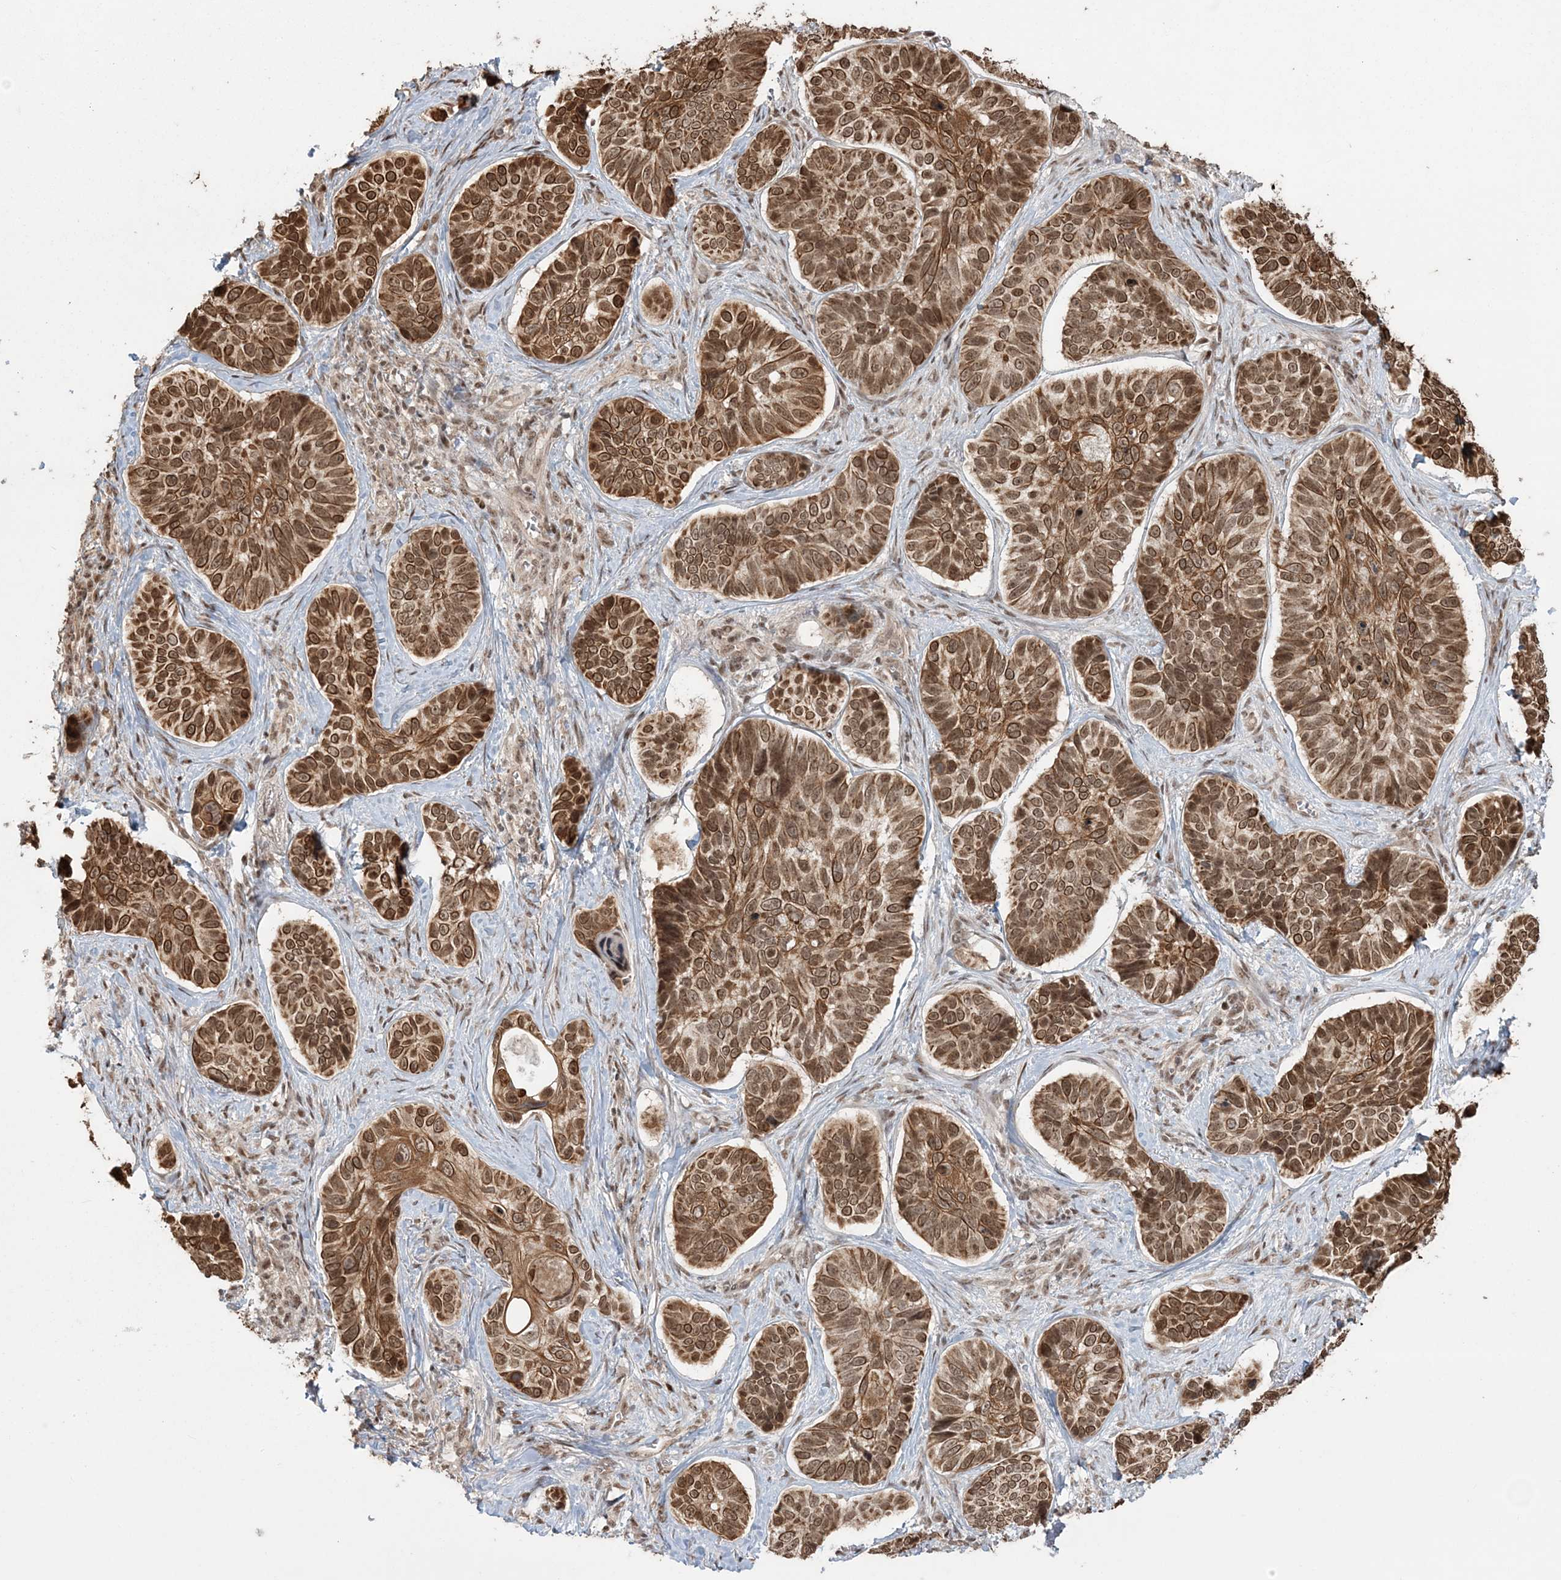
{"staining": {"intensity": "moderate", "quantity": ">75%", "location": "cytoplasmic/membranous,nuclear"}, "tissue": "skin cancer", "cell_type": "Tumor cells", "image_type": "cancer", "snomed": [{"axis": "morphology", "description": "Basal cell carcinoma"}, {"axis": "topography", "description": "Skin"}], "caption": "This micrograph shows skin cancer (basal cell carcinoma) stained with immunohistochemistry (IHC) to label a protein in brown. The cytoplasmic/membranous and nuclear of tumor cells show moderate positivity for the protein. Nuclei are counter-stained blue.", "gene": "EPB41L4A", "patient": {"sex": "male", "age": 62}}